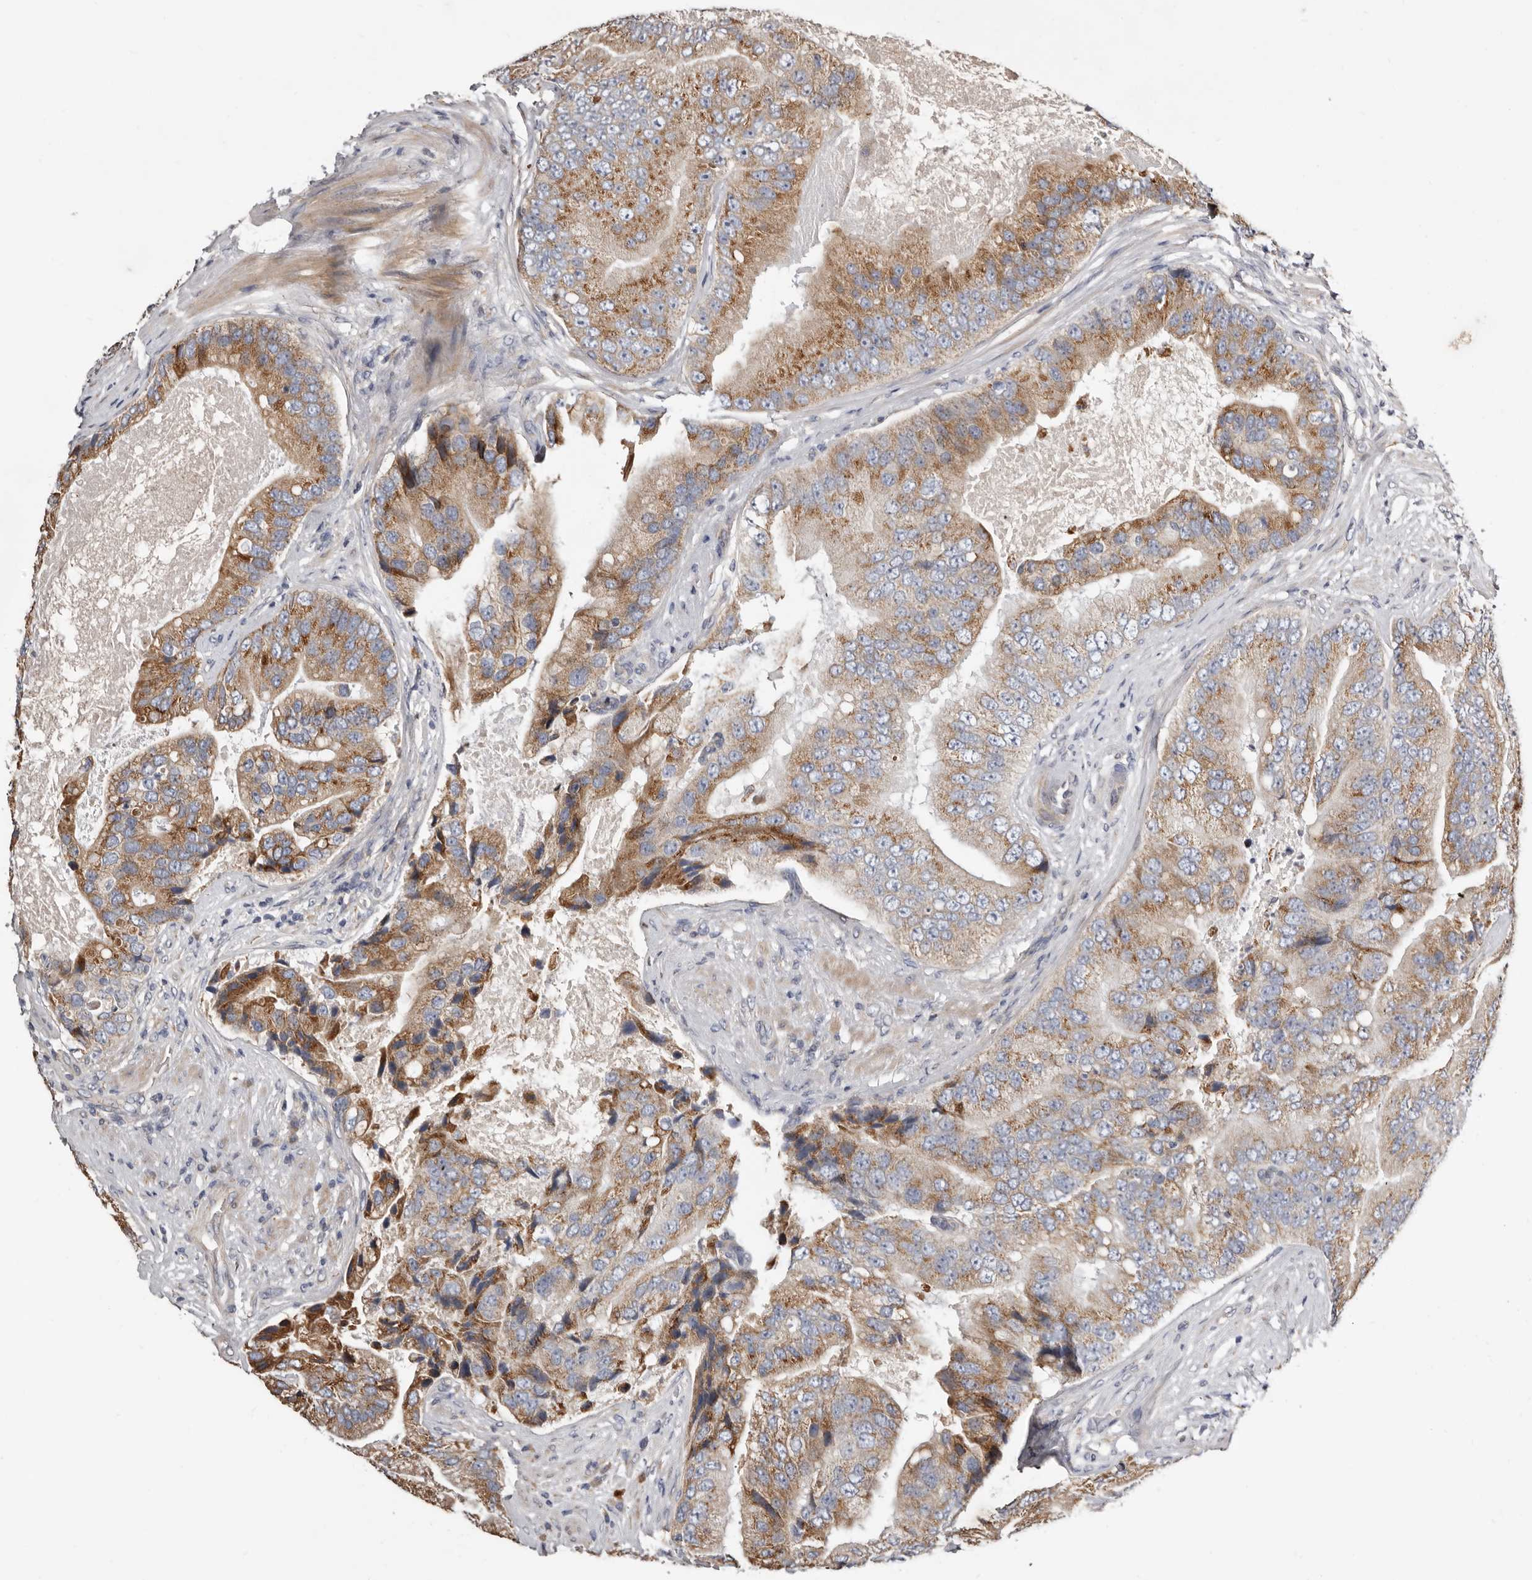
{"staining": {"intensity": "moderate", "quantity": ">75%", "location": "cytoplasmic/membranous"}, "tissue": "prostate cancer", "cell_type": "Tumor cells", "image_type": "cancer", "snomed": [{"axis": "morphology", "description": "Adenocarcinoma, High grade"}, {"axis": "topography", "description": "Prostate"}], "caption": "Protein positivity by IHC displays moderate cytoplasmic/membranous expression in about >75% of tumor cells in high-grade adenocarcinoma (prostate). Using DAB (3,3'-diaminobenzidine) (brown) and hematoxylin (blue) stains, captured at high magnification using brightfield microscopy.", "gene": "ASIC5", "patient": {"sex": "male", "age": 70}}